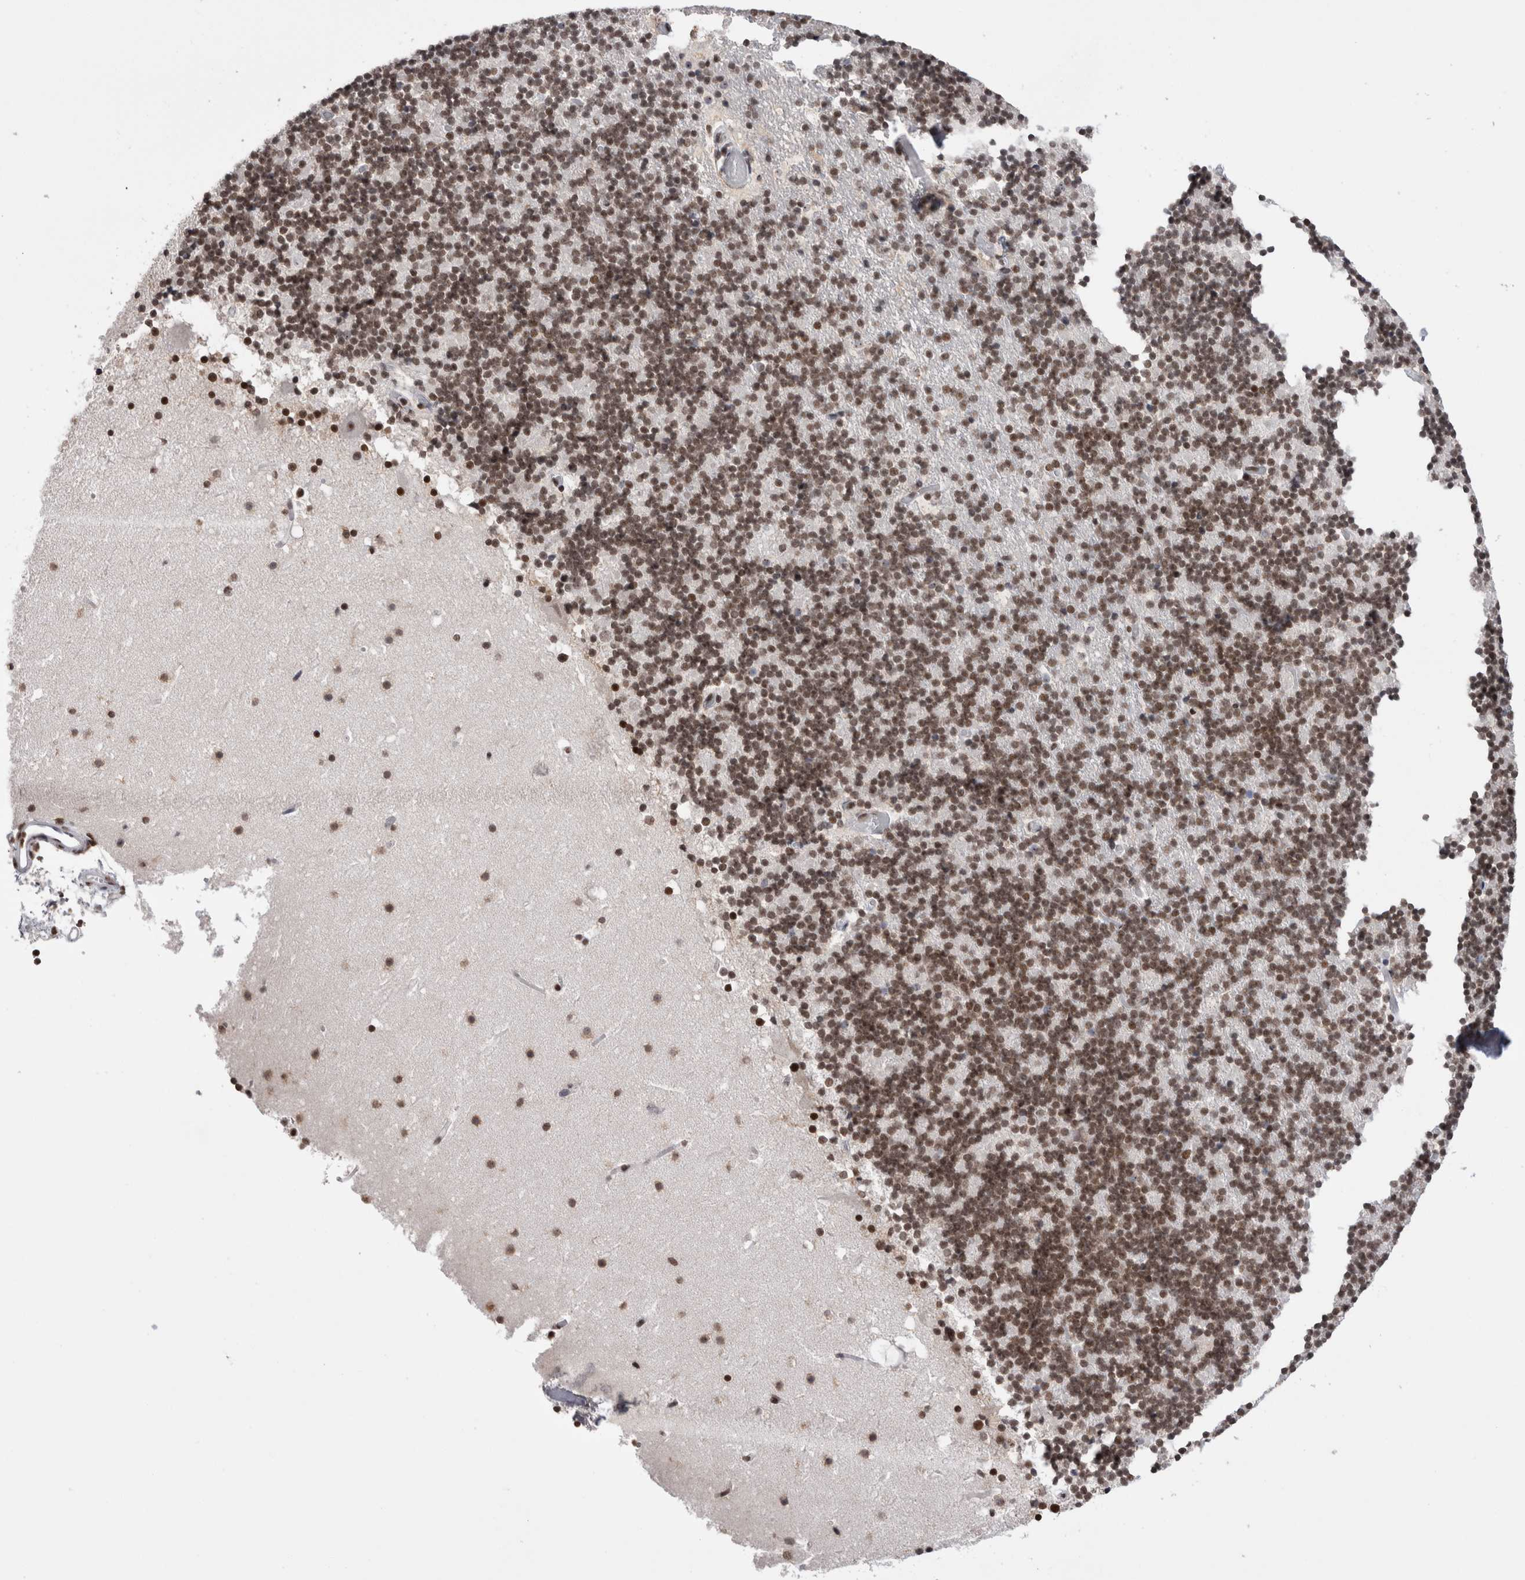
{"staining": {"intensity": "moderate", "quantity": ">75%", "location": "nuclear"}, "tissue": "cerebellum", "cell_type": "Cells in granular layer", "image_type": "normal", "snomed": [{"axis": "morphology", "description": "Normal tissue, NOS"}, {"axis": "topography", "description": "Cerebellum"}], "caption": "Cerebellum stained with DAB immunohistochemistry (IHC) shows medium levels of moderate nuclear expression in about >75% of cells in granular layer.", "gene": "SMC1A", "patient": {"sex": "male", "age": 57}}